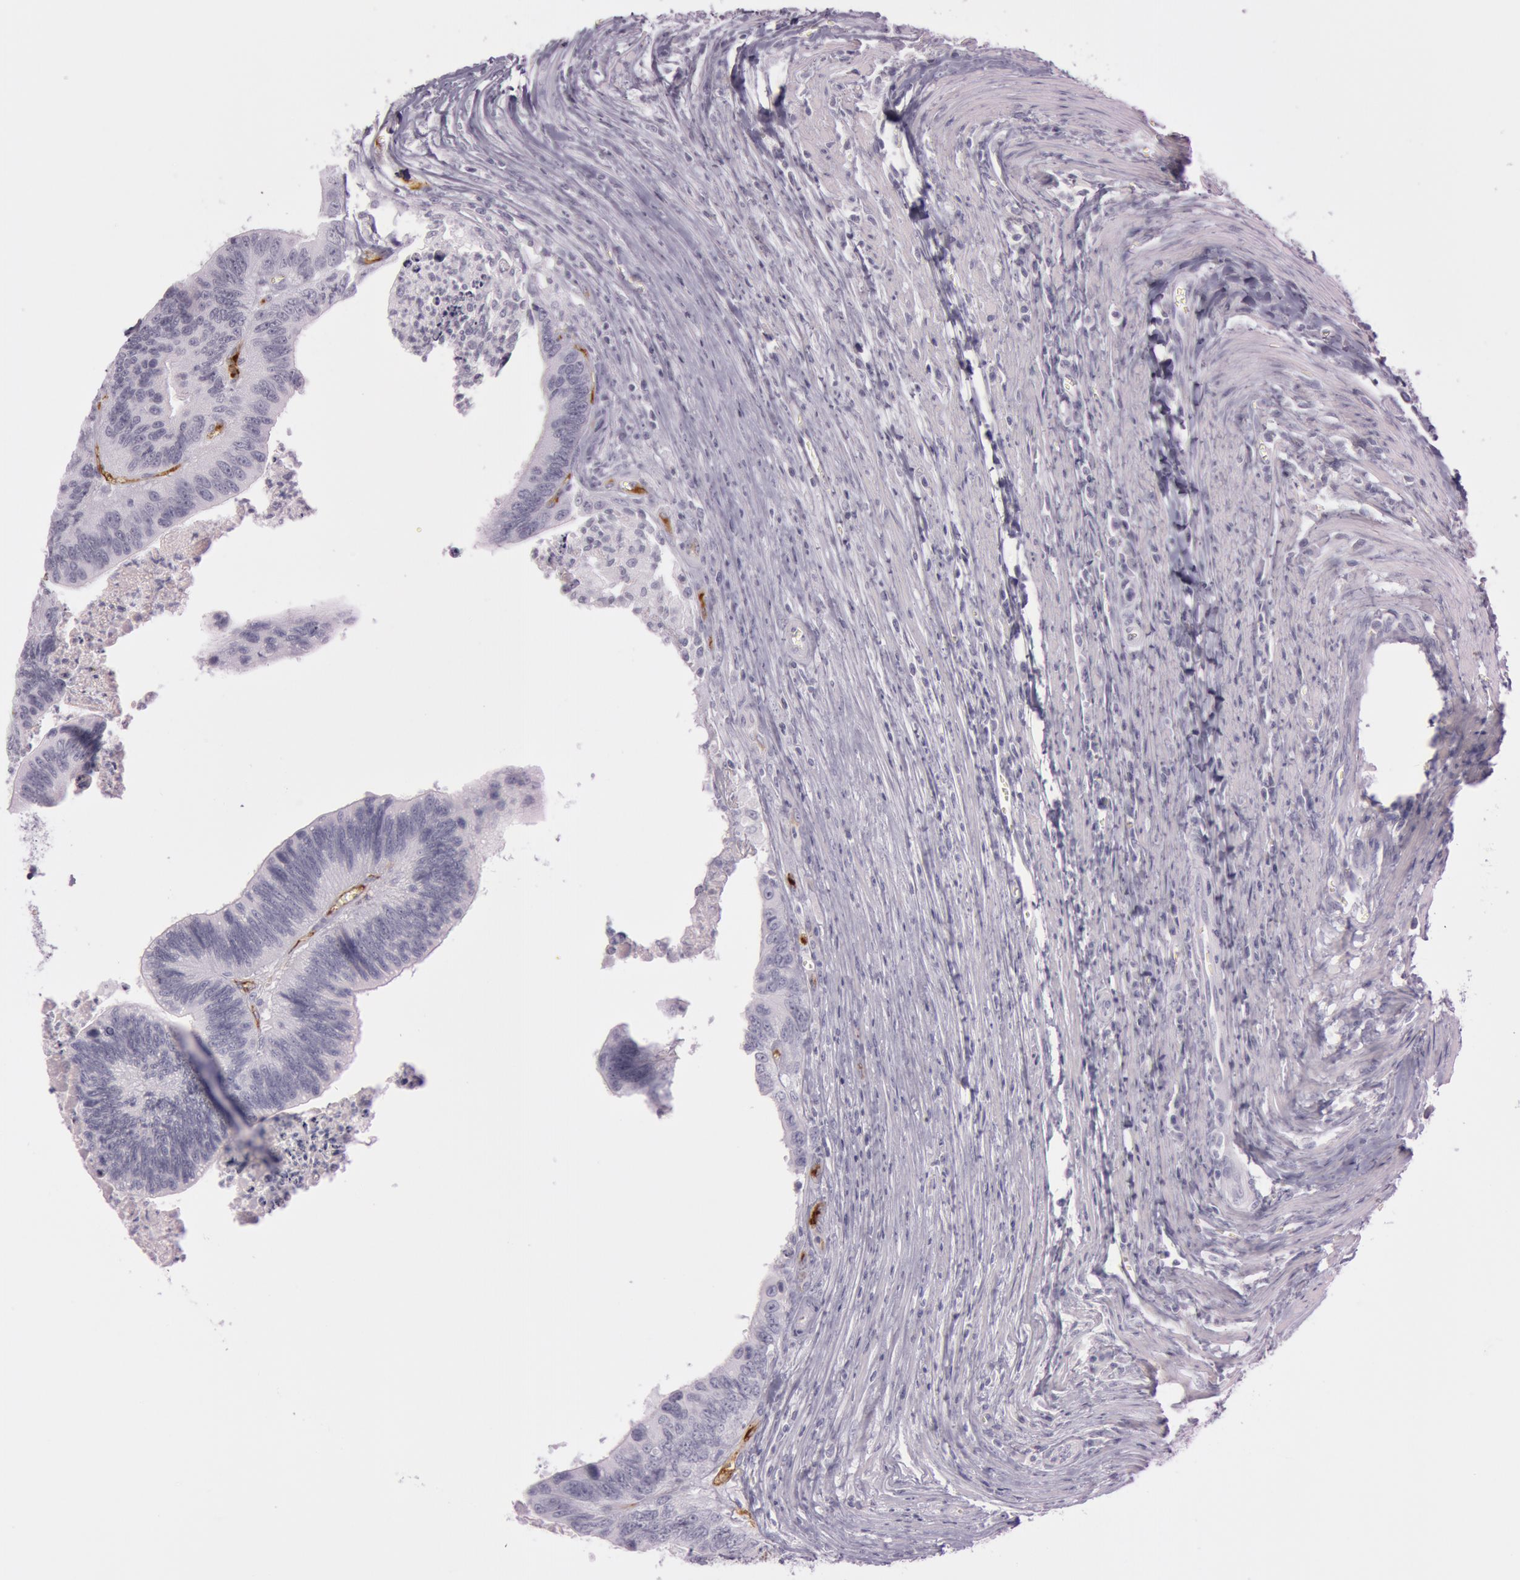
{"staining": {"intensity": "negative", "quantity": "none", "location": "none"}, "tissue": "colorectal cancer", "cell_type": "Tumor cells", "image_type": "cancer", "snomed": [{"axis": "morphology", "description": "Adenocarcinoma, NOS"}, {"axis": "topography", "description": "Colon"}], "caption": "There is no significant expression in tumor cells of colorectal cancer.", "gene": "FOLH1", "patient": {"sex": "male", "age": 72}}